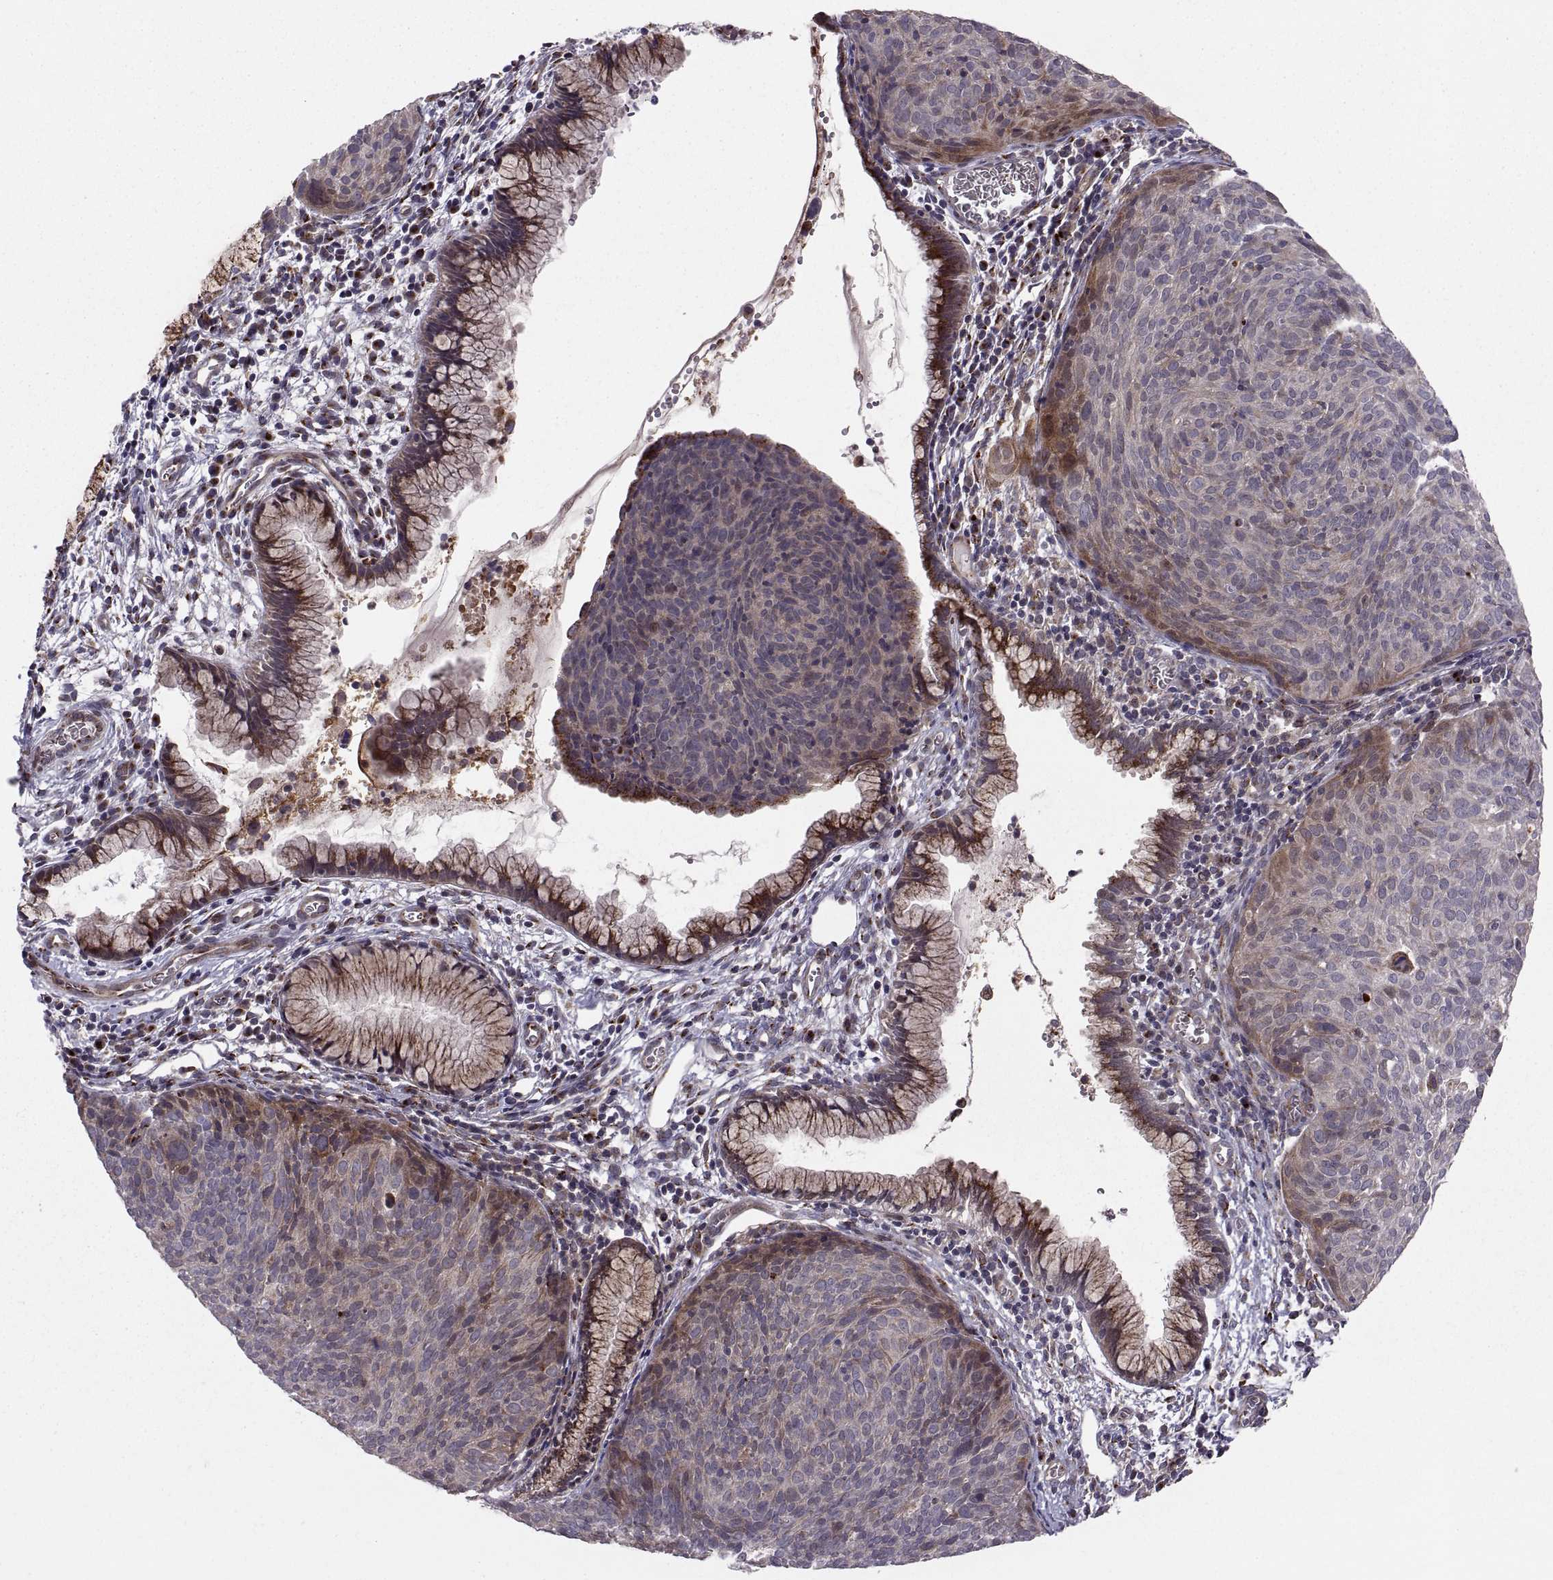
{"staining": {"intensity": "weak", "quantity": "25%-75%", "location": "cytoplasmic/membranous"}, "tissue": "cervical cancer", "cell_type": "Tumor cells", "image_type": "cancer", "snomed": [{"axis": "morphology", "description": "Squamous cell carcinoma, NOS"}, {"axis": "topography", "description": "Cervix"}], "caption": "This is an image of immunohistochemistry (IHC) staining of cervical squamous cell carcinoma, which shows weak positivity in the cytoplasmic/membranous of tumor cells.", "gene": "TESC", "patient": {"sex": "female", "age": 39}}